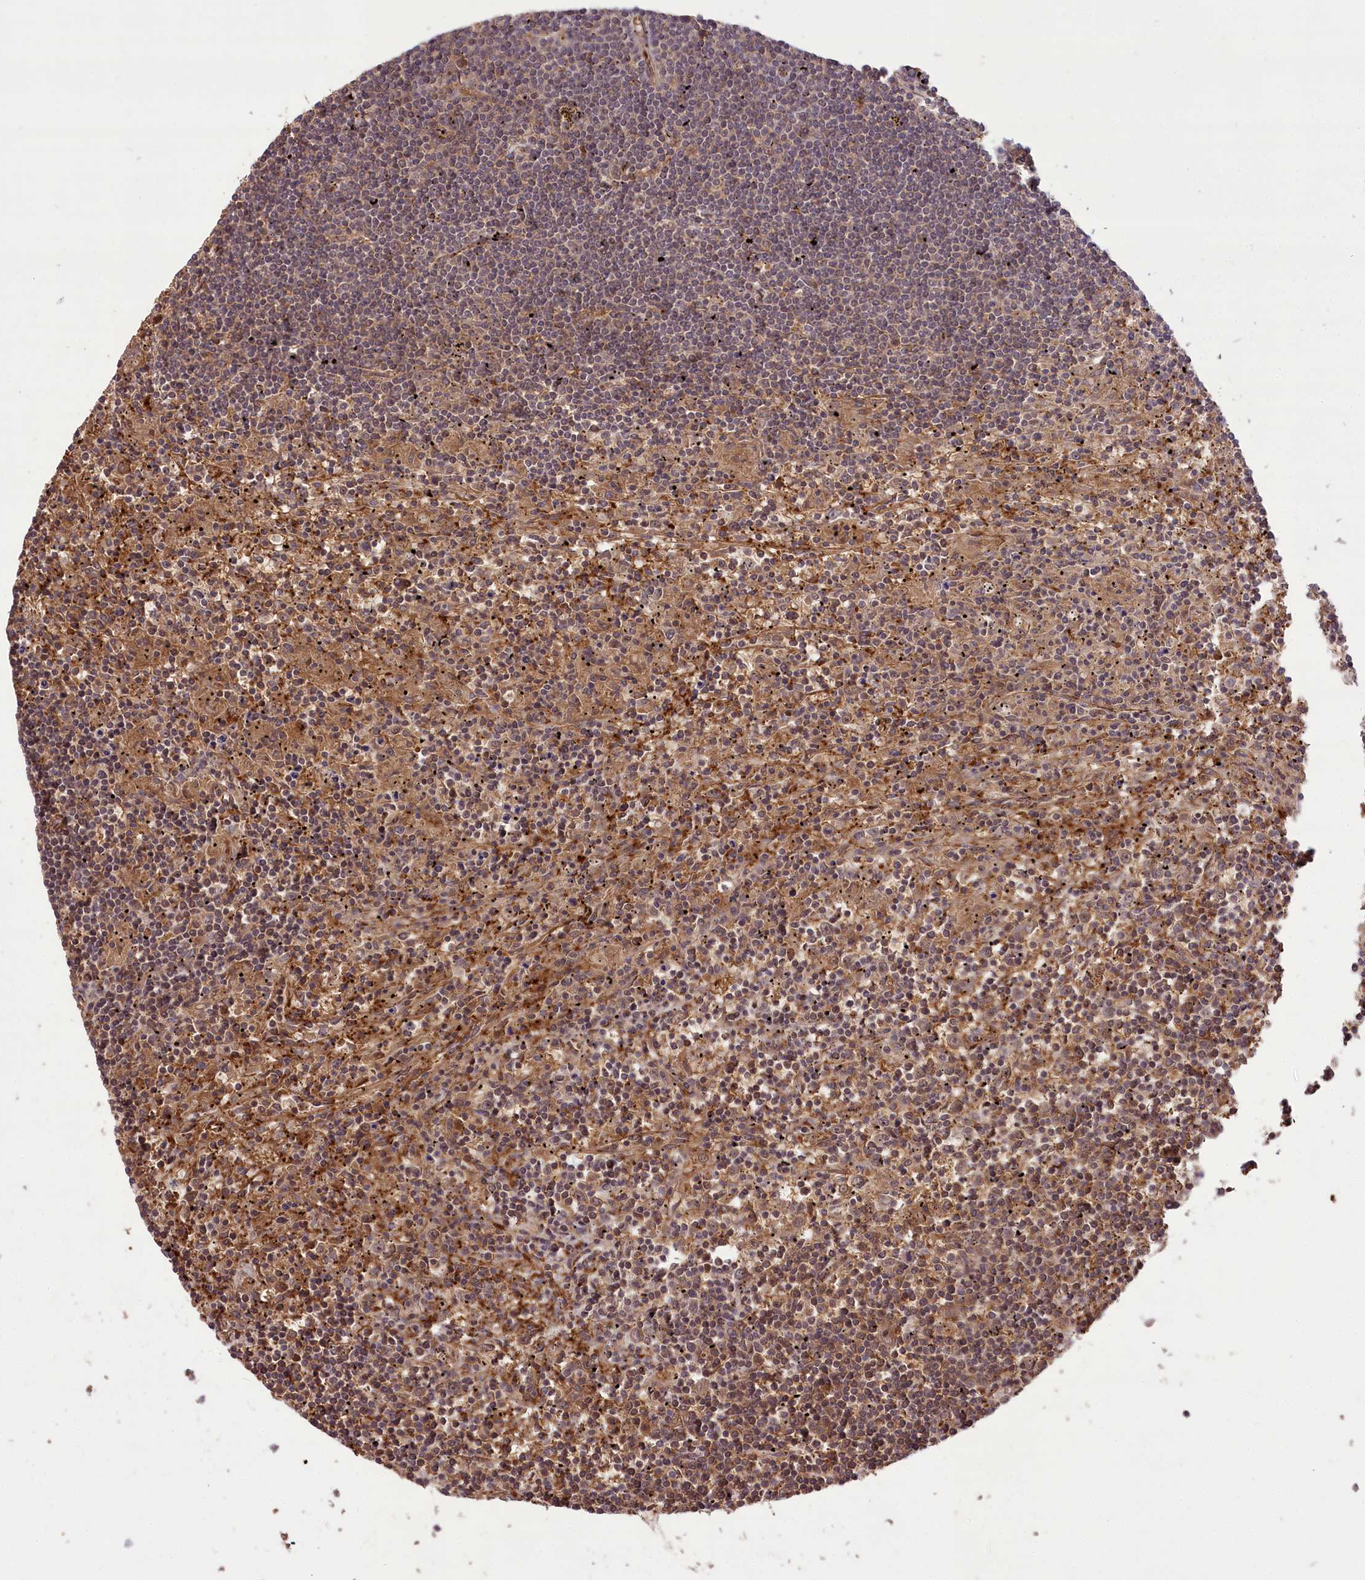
{"staining": {"intensity": "weak", "quantity": "25%-75%", "location": "nuclear"}, "tissue": "lymphoma", "cell_type": "Tumor cells", "image_type": "cancer", "snomed": [{"axis": "morphology", "description": "Malignant lymphoma, non-Hodgkin's type, Low grade"}, {"axis": "topography", "description": "Spleen"}], "caption": "Tumor cells show low levels of weak nuclear staining in approximately 25%-75% of cells in human malignant lymphoma, non-Hodgkin's type (low-grade).", "gene": "CARD19", "patient": {"sex": "male", "age": 76}}